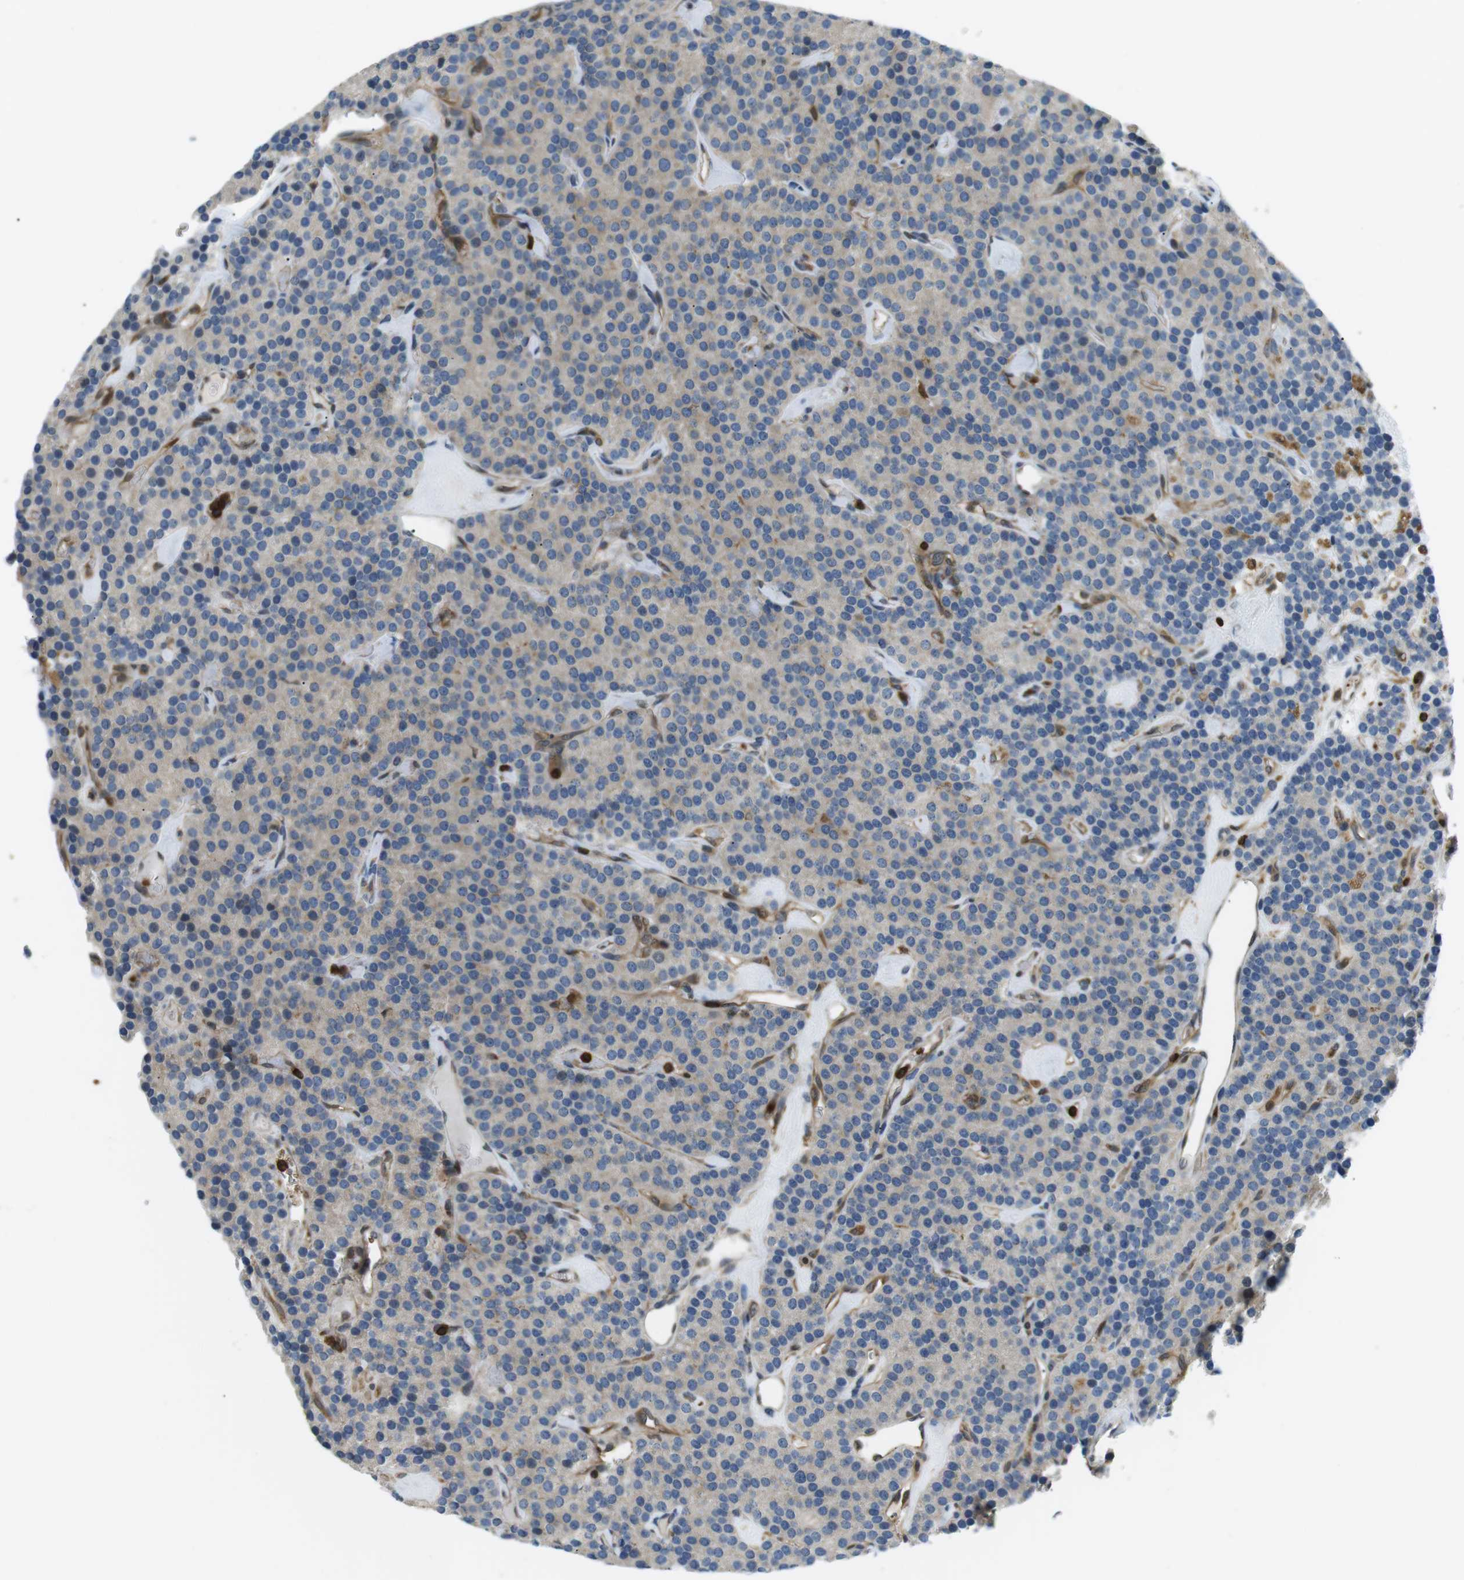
{"staining": {"intensity": "weak", "quantity": "25%-75%", "location": "cytoplasmic/membranous"}, "tissue": "parathyroid gland", "cell_type": "Glandular cells", "image_type": "normal", "snomed": [{"axis": "morphology", "description": "Normal tissue, NOS"}, {"axis": "morphology", "description": "Adenoma, NOS"}, {"axis": "topography", "description": "Parathyroid gland"}], "caption": "A photomicrograph of parathyroid gland stained for a protein displays weak cytoplasmic/membranous brown staining in glandular cells.", "gene": "STK10", "patient": {"sex": "female", "age": 86}}